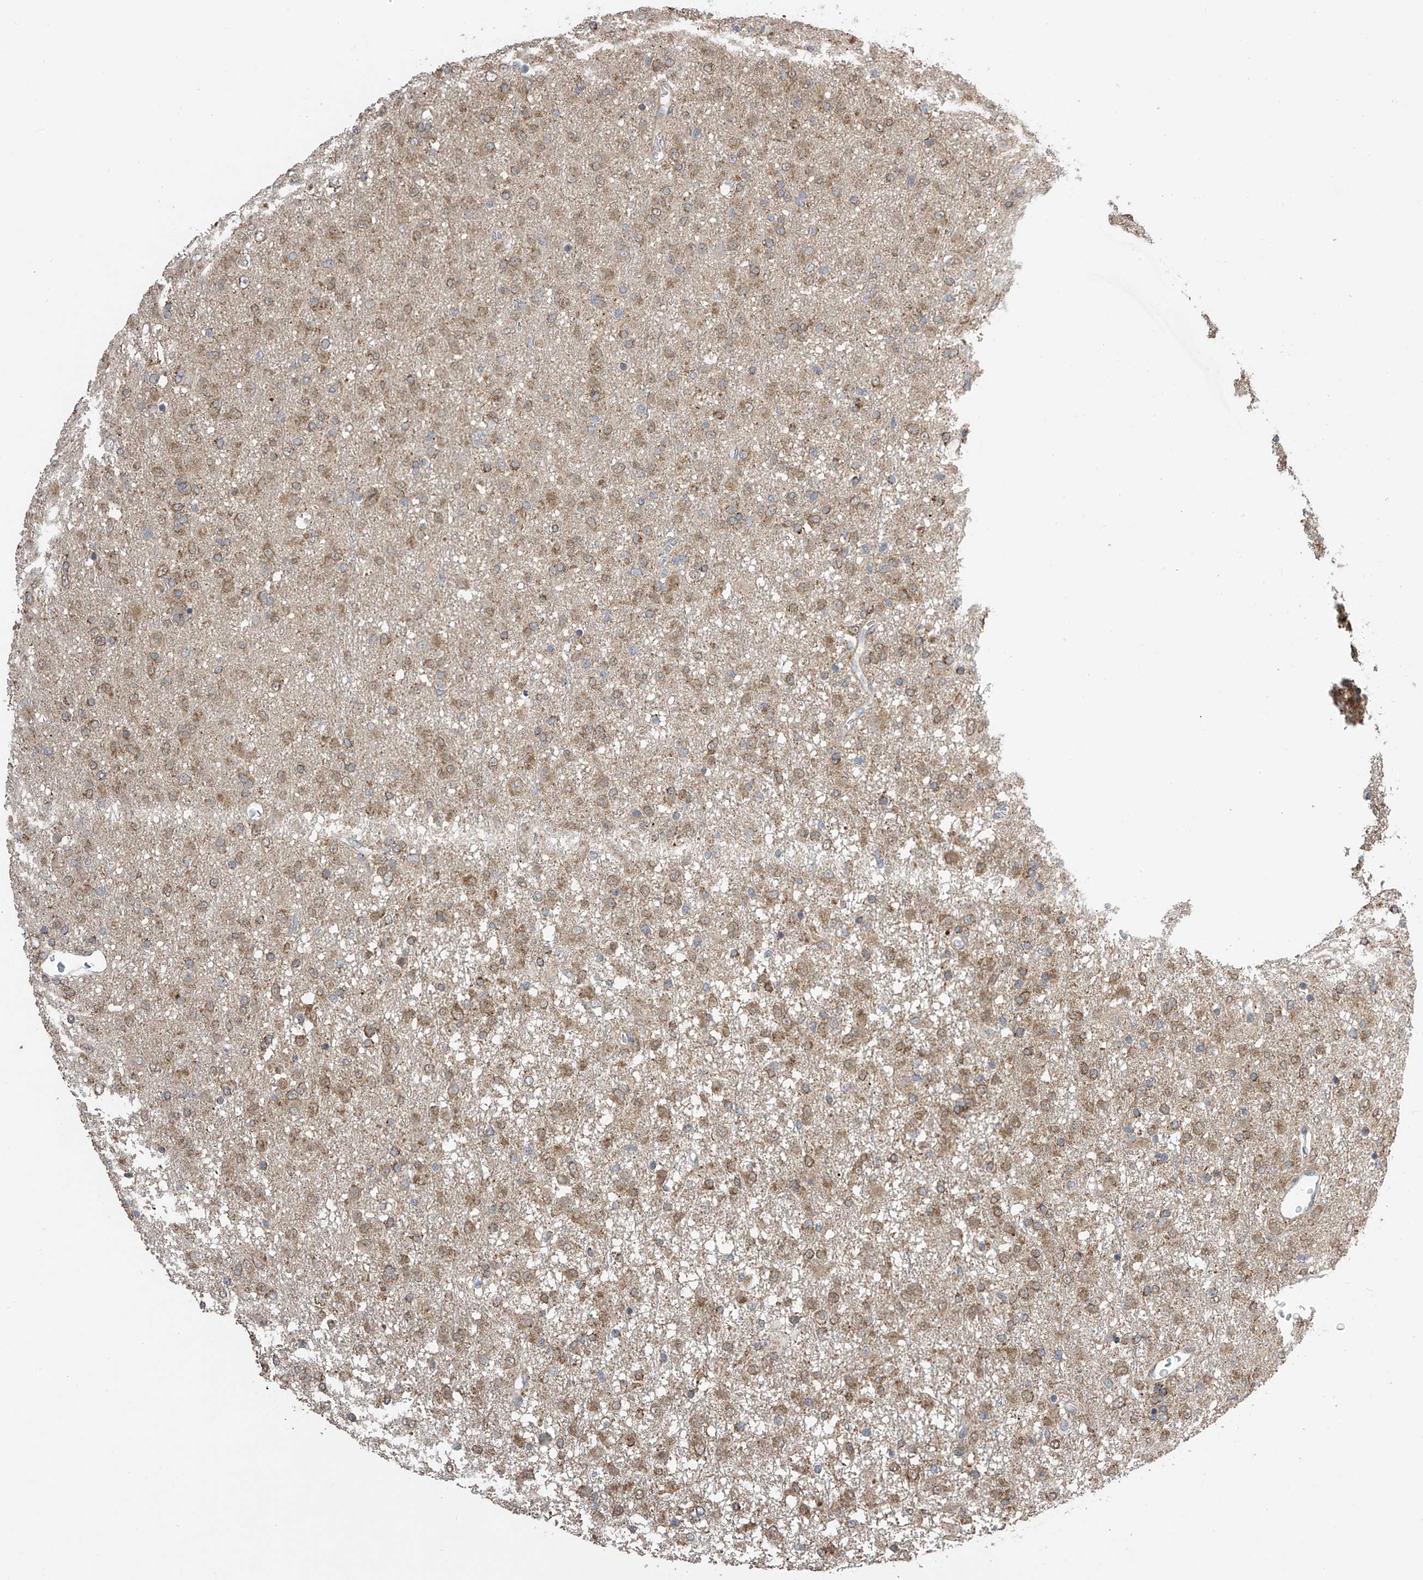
{"staining": {"intensity": "moderate", "quantity": ">75%", "location": "cytoplasmic/membranous"}, "tissue": "glioma", "cell_type": "Tumor cells", "image_type": "cancer", "snomed": [{"axis": "morphology", "description": "Glioma, malignant, Low grade"}, {"axis": "topography", "description": "Brain"}], "caption": "Immunohistochemistry (DAB (3,3'-diaminobenzidine)) staining of malignant glioma (low-grade) demonstrates moderate cytoplasmic/membranous protein staining in approximately >75% of tumor cells.", "gene": "PNPT1", "patient": {"sex": "male", "age": 65}}